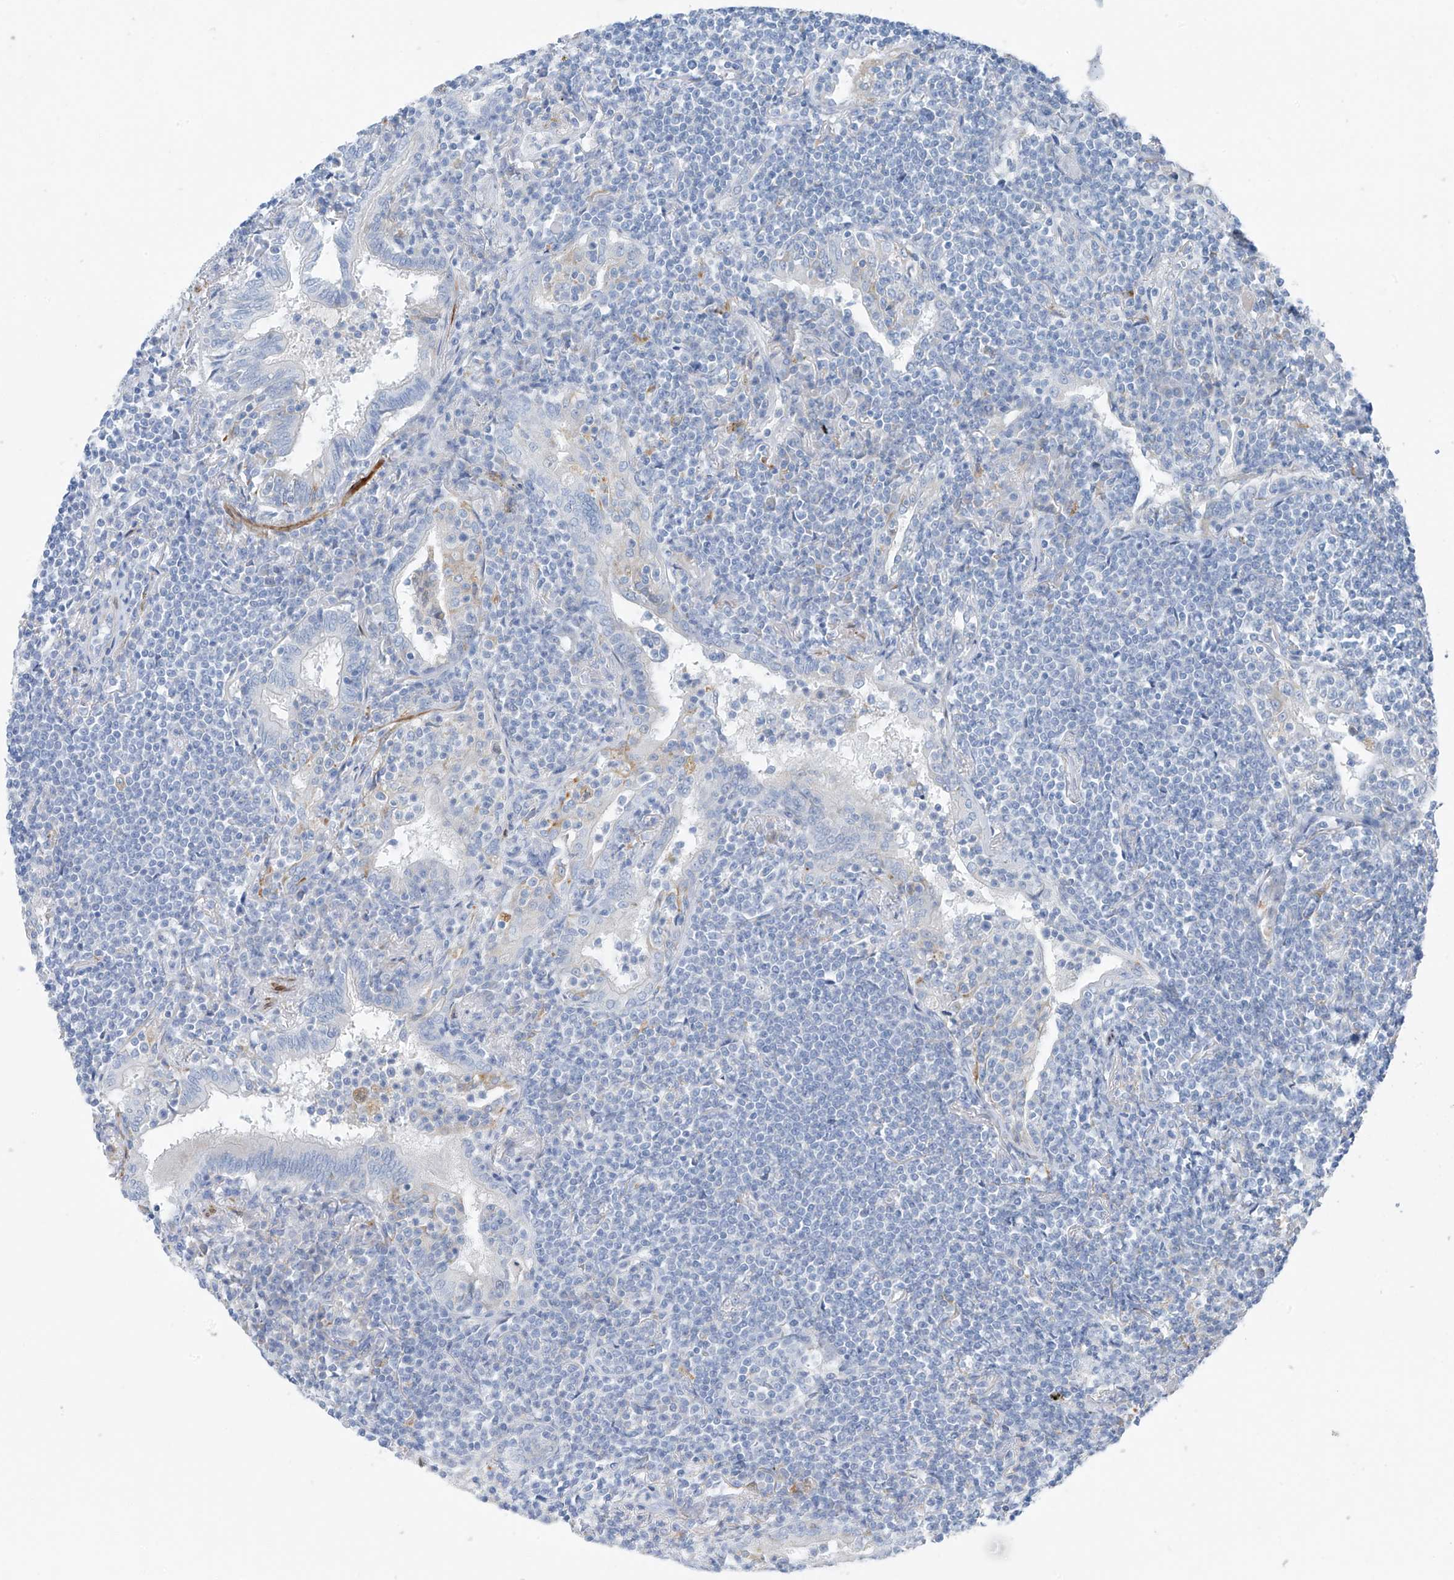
{"staining": {"intensity": "negative", "quantity": "none", "location": "none"}, "tissue": "lymphoma", "cell_type": "Tumor cells", "image_type": "cancer", "snomed": [{"axis": "morphology", "description": "Malignant lymphoma, non-Hodgkin's type, Low grade"}, {"axis": "topography", "description": "Lung"}], "caption": "Immunohistochemistry histopathology image of neoplastic tissue: lymphoma stained with DAB demonstrates no significant protein positivity in tumor cells.", "gene": "GLMP", "patient": {"sex": "female", "age": 71}}